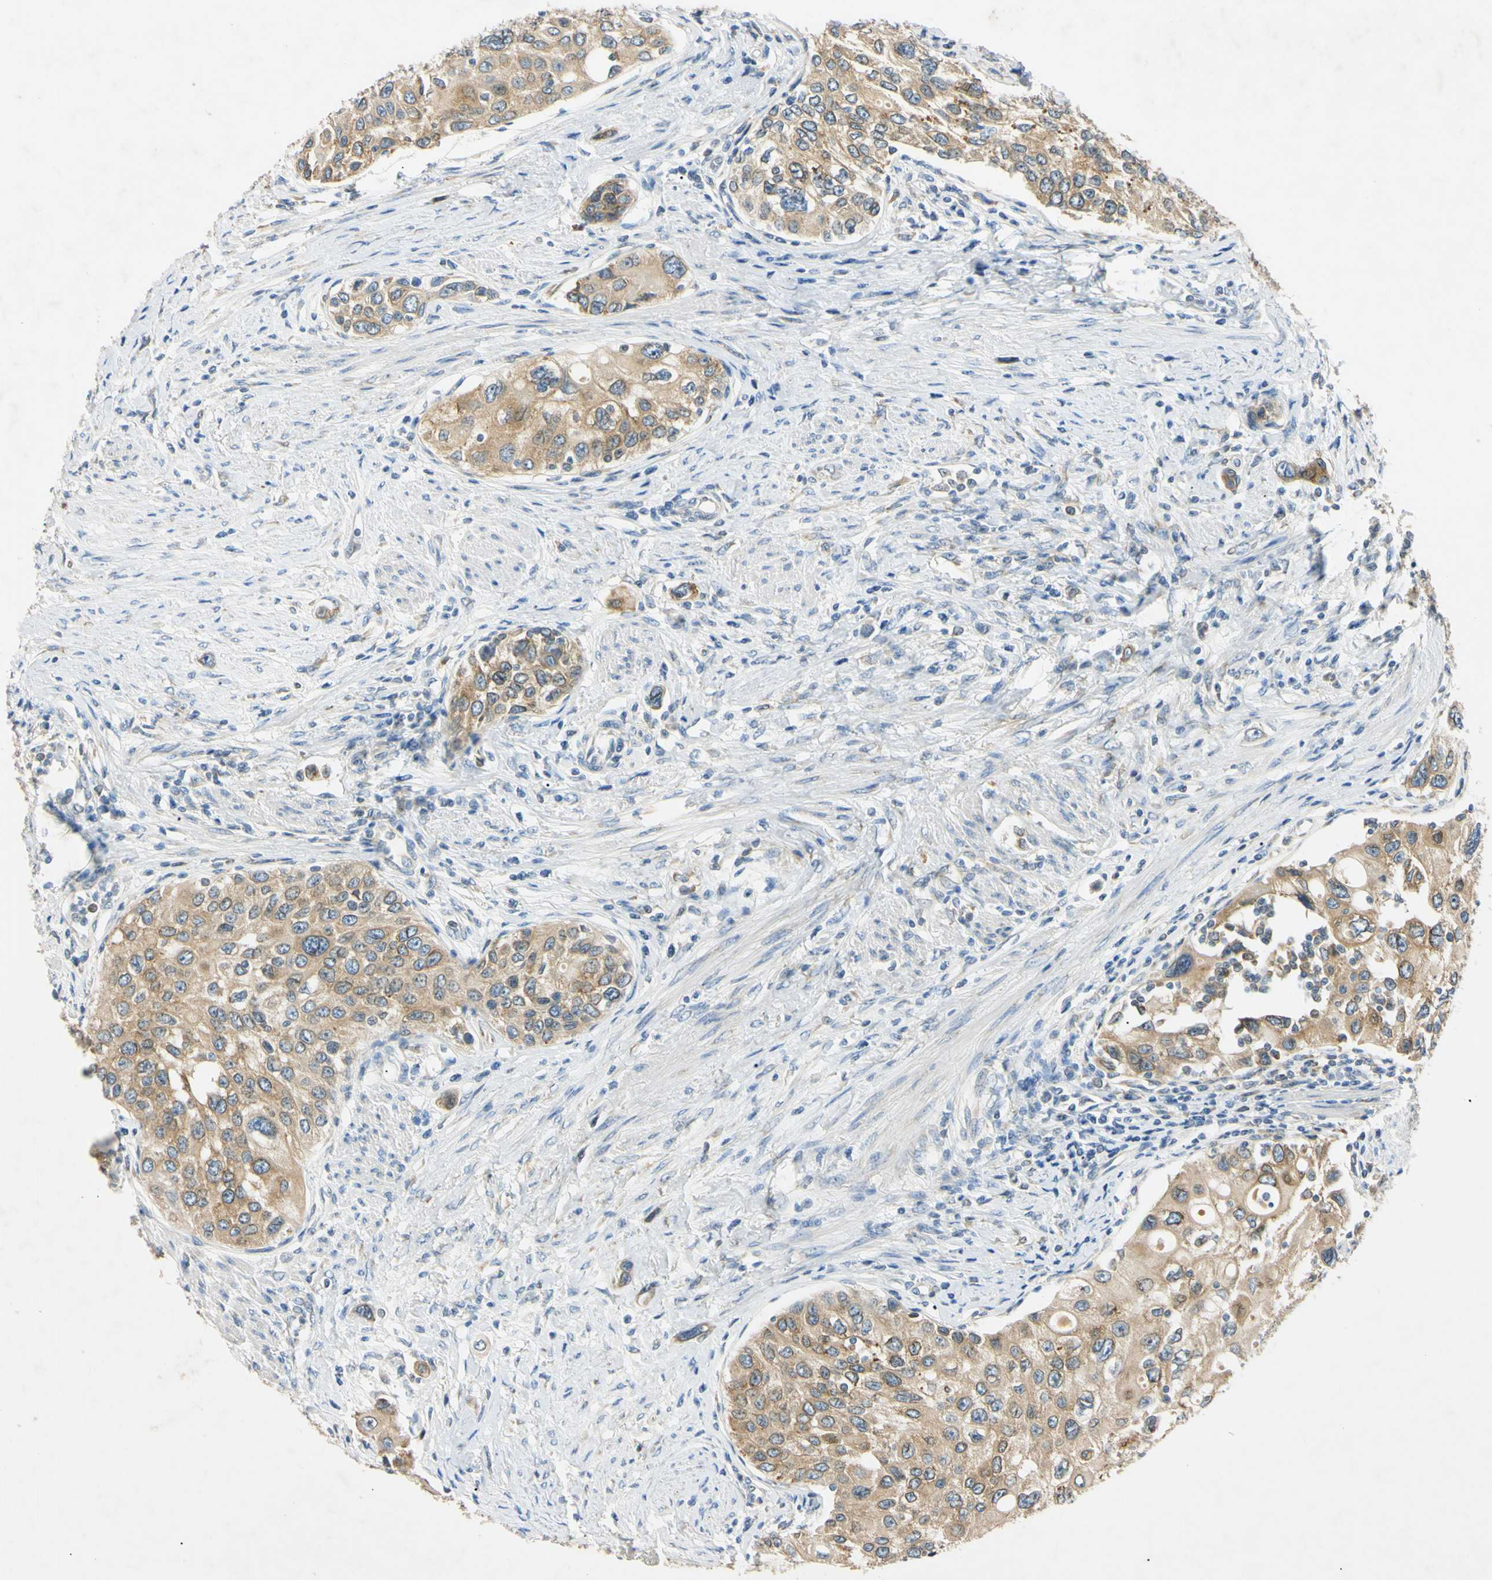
{"staining": {"intensity": "weak", "quantity": ">75%", "location": "cytoplasmic/membranous"}, "tissue": "urothelial cancer", "cell_type": "Tumor cells", "image_type": "cancer", "snomed": [{"axis": "morphology", "description": "Urothelial carcinoma, High grade"}, {"axis": "topography", "description": "Urinary bladder"}], "caption": "The histopathology image shows immunohistochemical staining of high-grade urothelial carcinoma. There is weak cytoplasmic/membranous positivity is present in about >75% of tumor cells. (Brightfield microscopy of DAB IHC at high magnification).", "gene": "DNAJB12", "patient": {"sex": "female", "age": 56}}